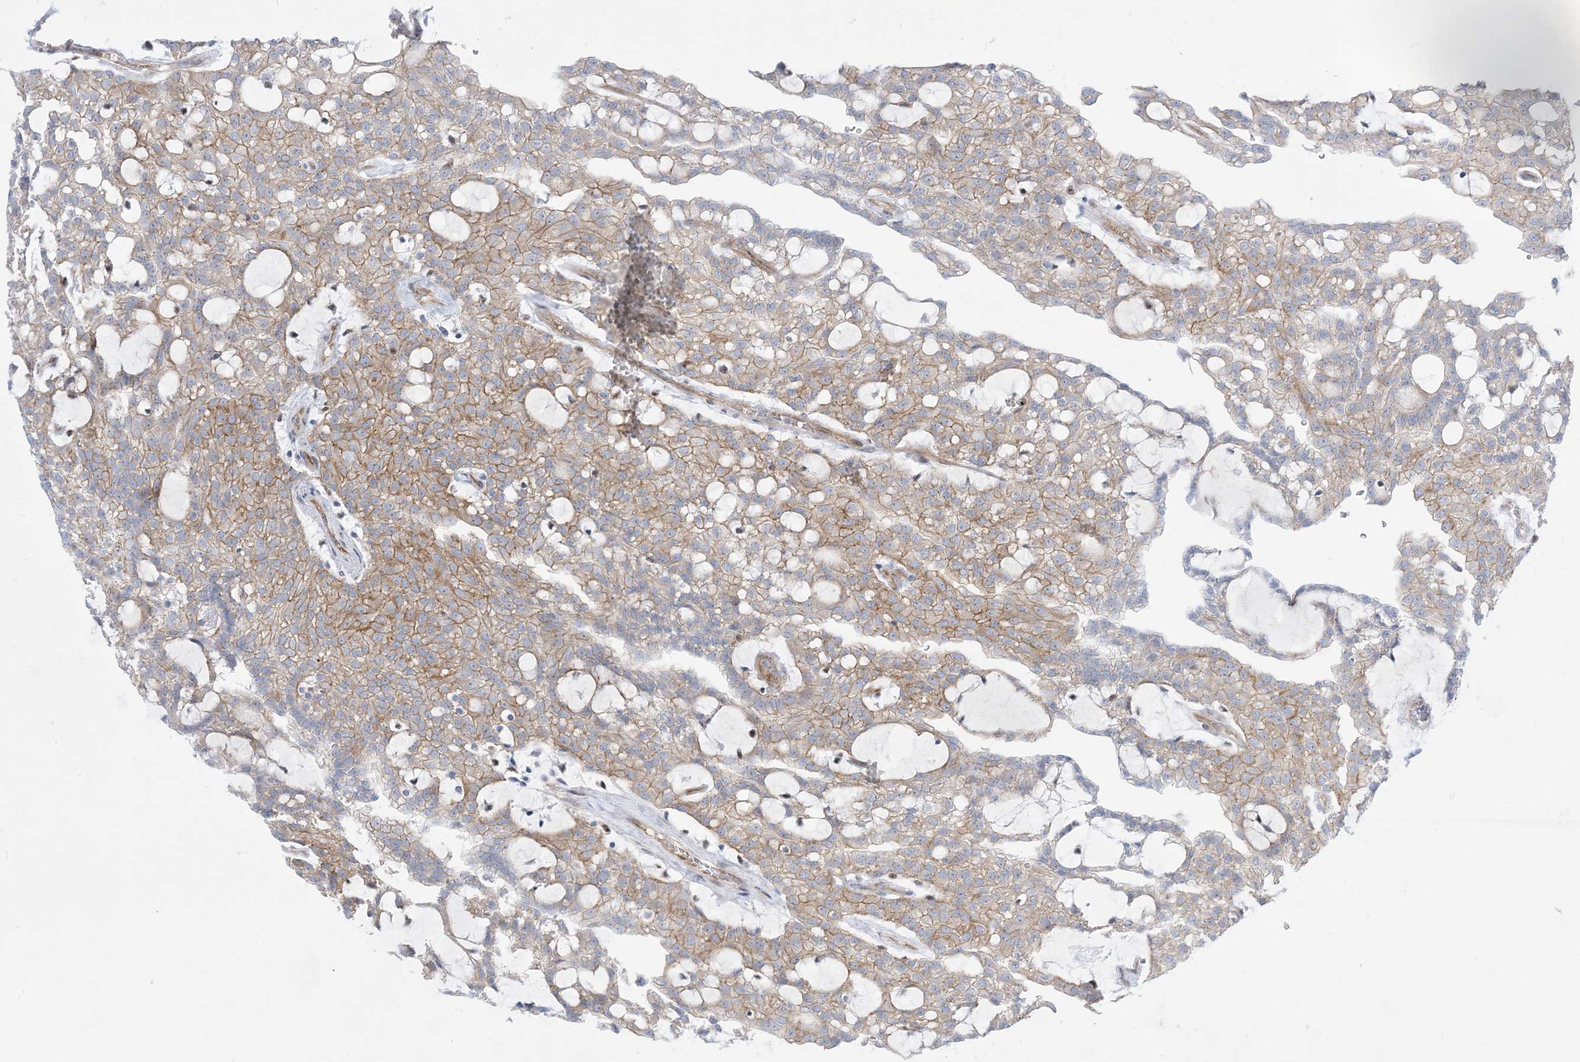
{"staining": {"intensity": "moderate", "quantity": ">75%", "location": "cytoplasmic/membranous"}, "tissue": "renal cancer", "cell_type": "Tumor cells", "image_type": "cancer", "snomed": [{"axis": "morphology", "description": "Adenocarcinoma, NOS"}, {"axis": "topography", "description": "Kidney"}], "caption": "Immunohistochemistry (DAB (3,3'-diaminobenzidine)) staining of human adenocarcinoma (renal) displays moderate cytoplasmic/membranous protein staining in about >75% of tumor cells.", "gene": "MARS2", "patient": {"sex": "male", "age": 63}}